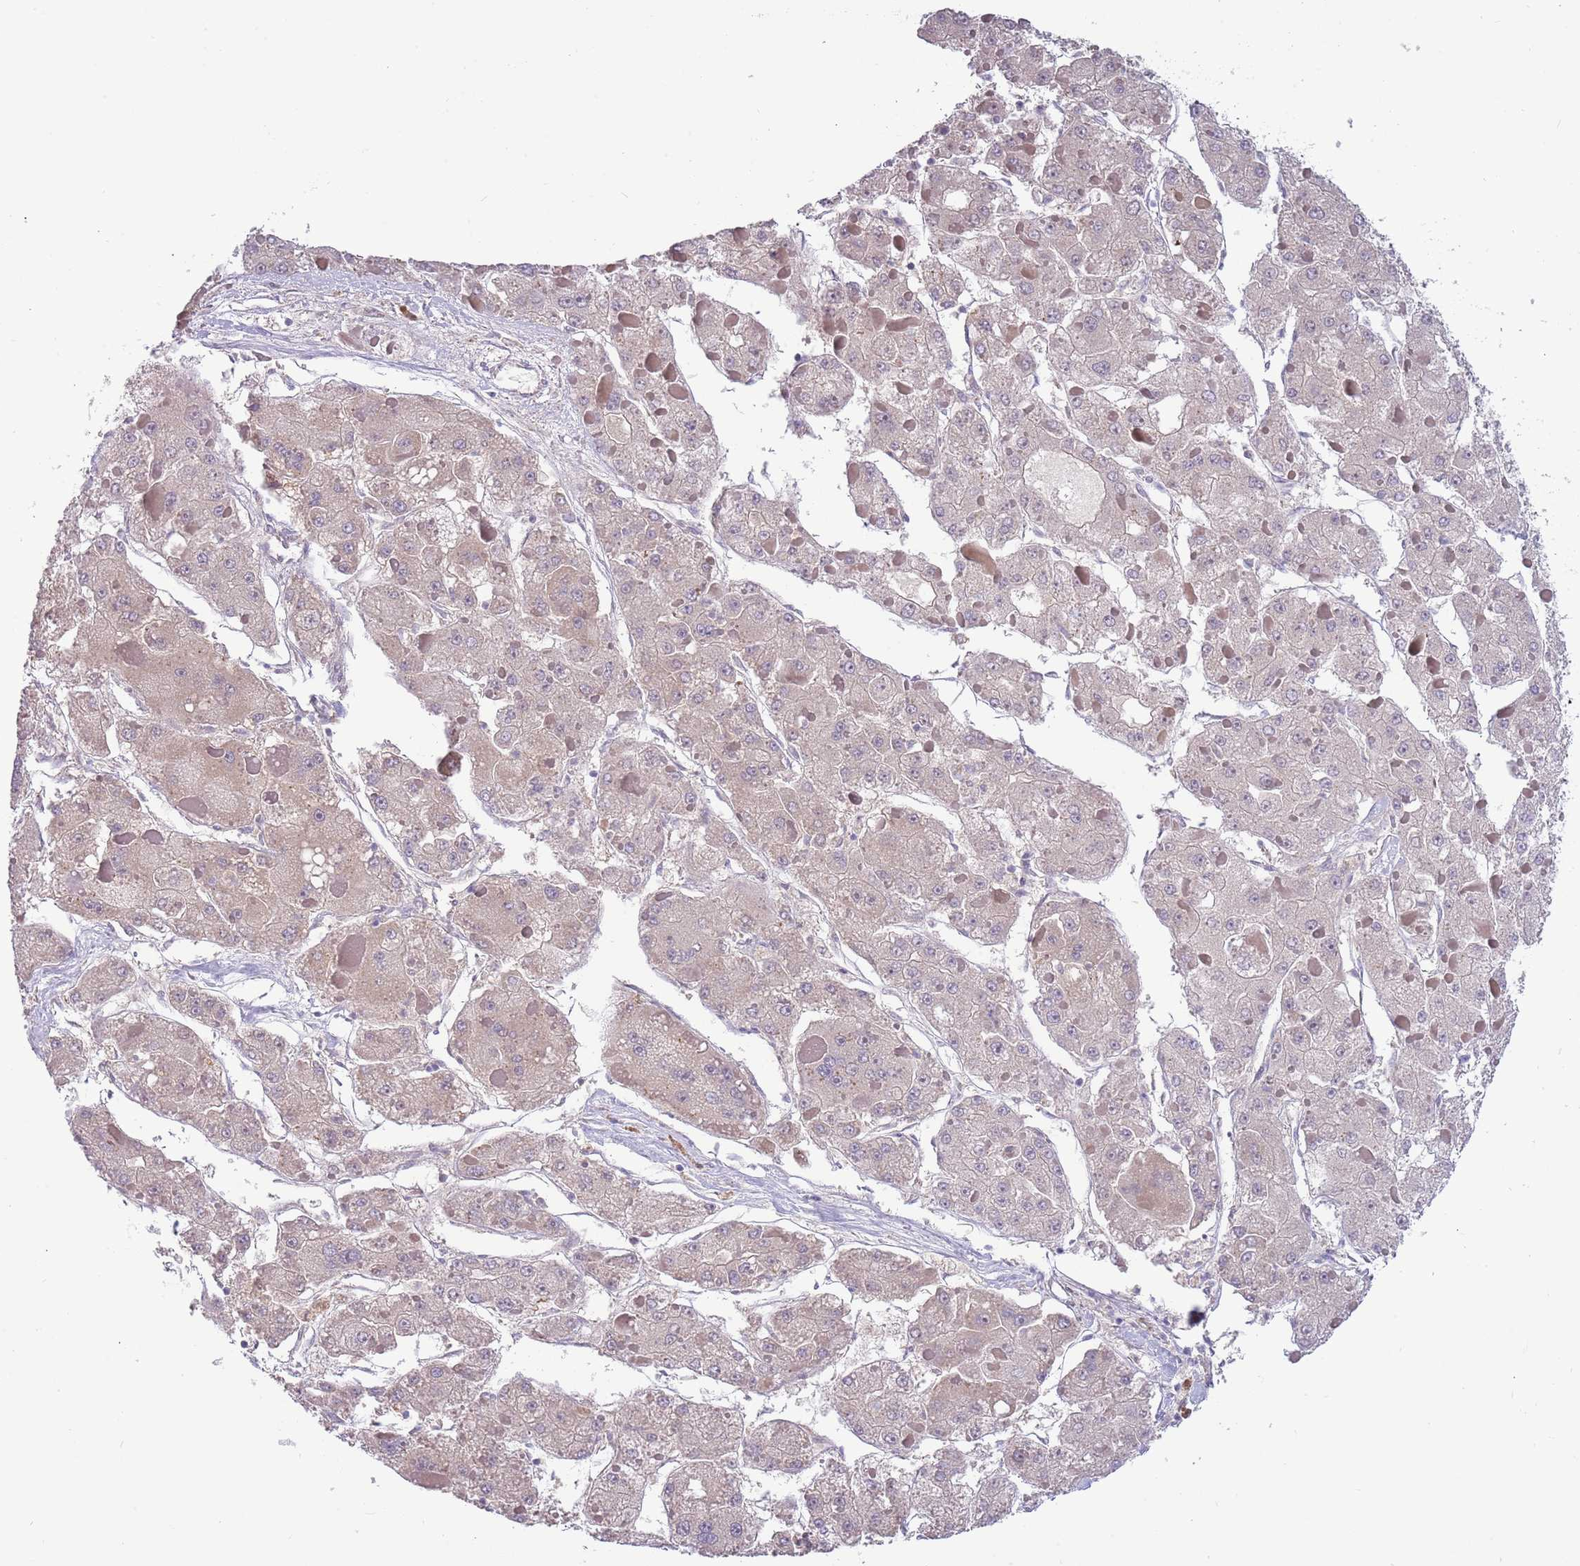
{"staining": {"intensity": "negative", "quantity": "none", "location": "none"}, "tissue": "liver cancer", "cell_type": "Tumor cells", "image_type": "cancer", "snomed": [{"axis": "morphology", "description": "Carcinoma, Hepatocellular, NOS"}, {"axis": "topography", "description": "Liver"}], "caption": "An immunohistochemistry photomicrograph of liver hepatocellular carcinoma is shown. There is no staining in tumor cells of liver hepatocellular carcinoma. (Brightfield microscopy of DAB (3,3'-diaminobenzidine) IHC at high magnification).", "gene": "CABYR", "patient": {"sex": "female", "age": 73}}